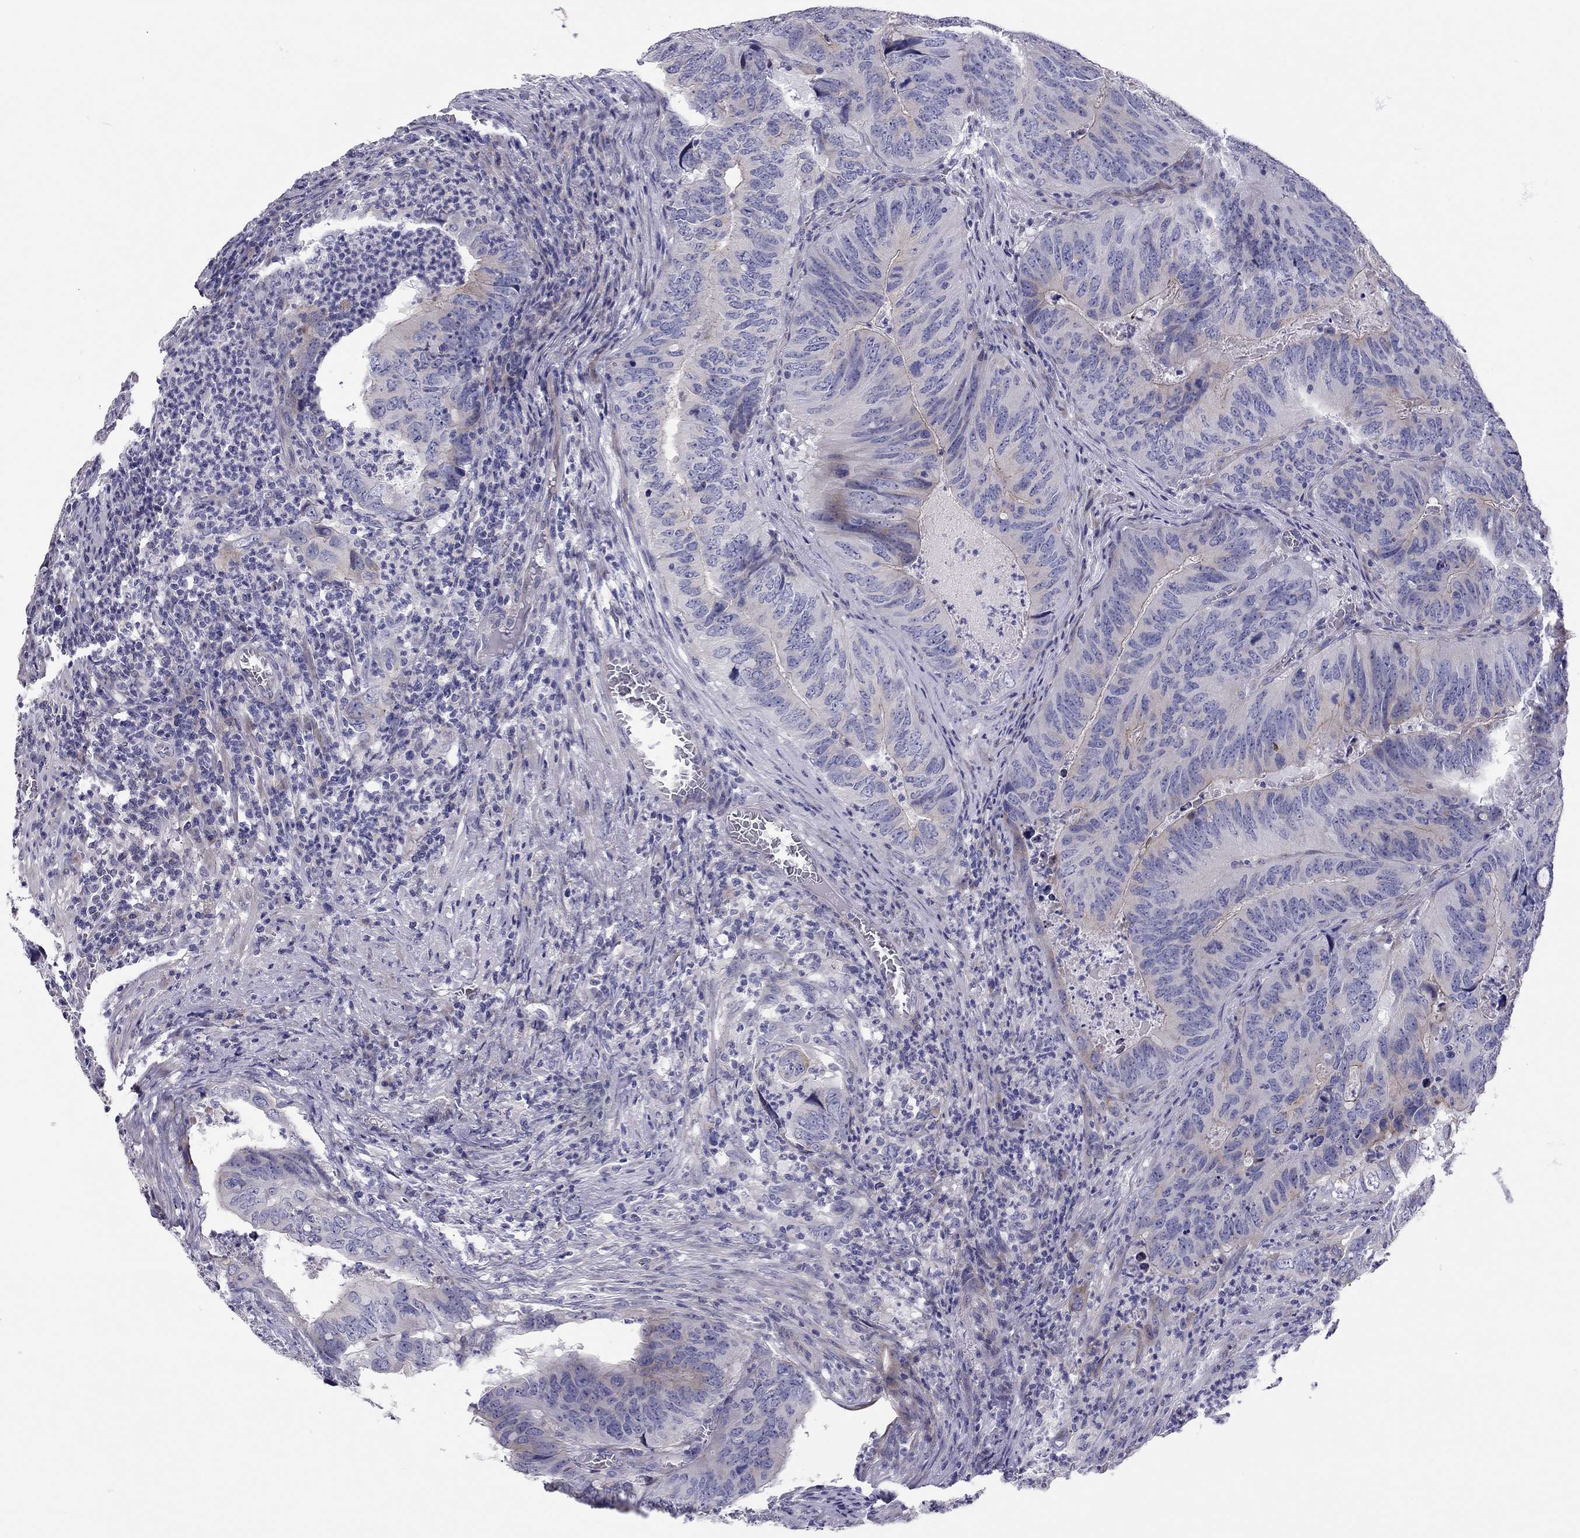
{"staining": {"intensity": "weak", "quantity": "<25%", "location": "cytoplasmic/membranous"}, "tissue": "colorectal cancer", "cell_type": "Tumor cells", "image_type": "cancer", "snomed": [{"axis": "morphology", "description": "Adenocarcinoma, NOS"}, {"axis": "topography", "description": "Colon"}], "caption": "Tumor cells show no significant protein staining in colorectal cancer.", "gene": "SCARB1", "patient": {"sex": "male", "age": 79}}